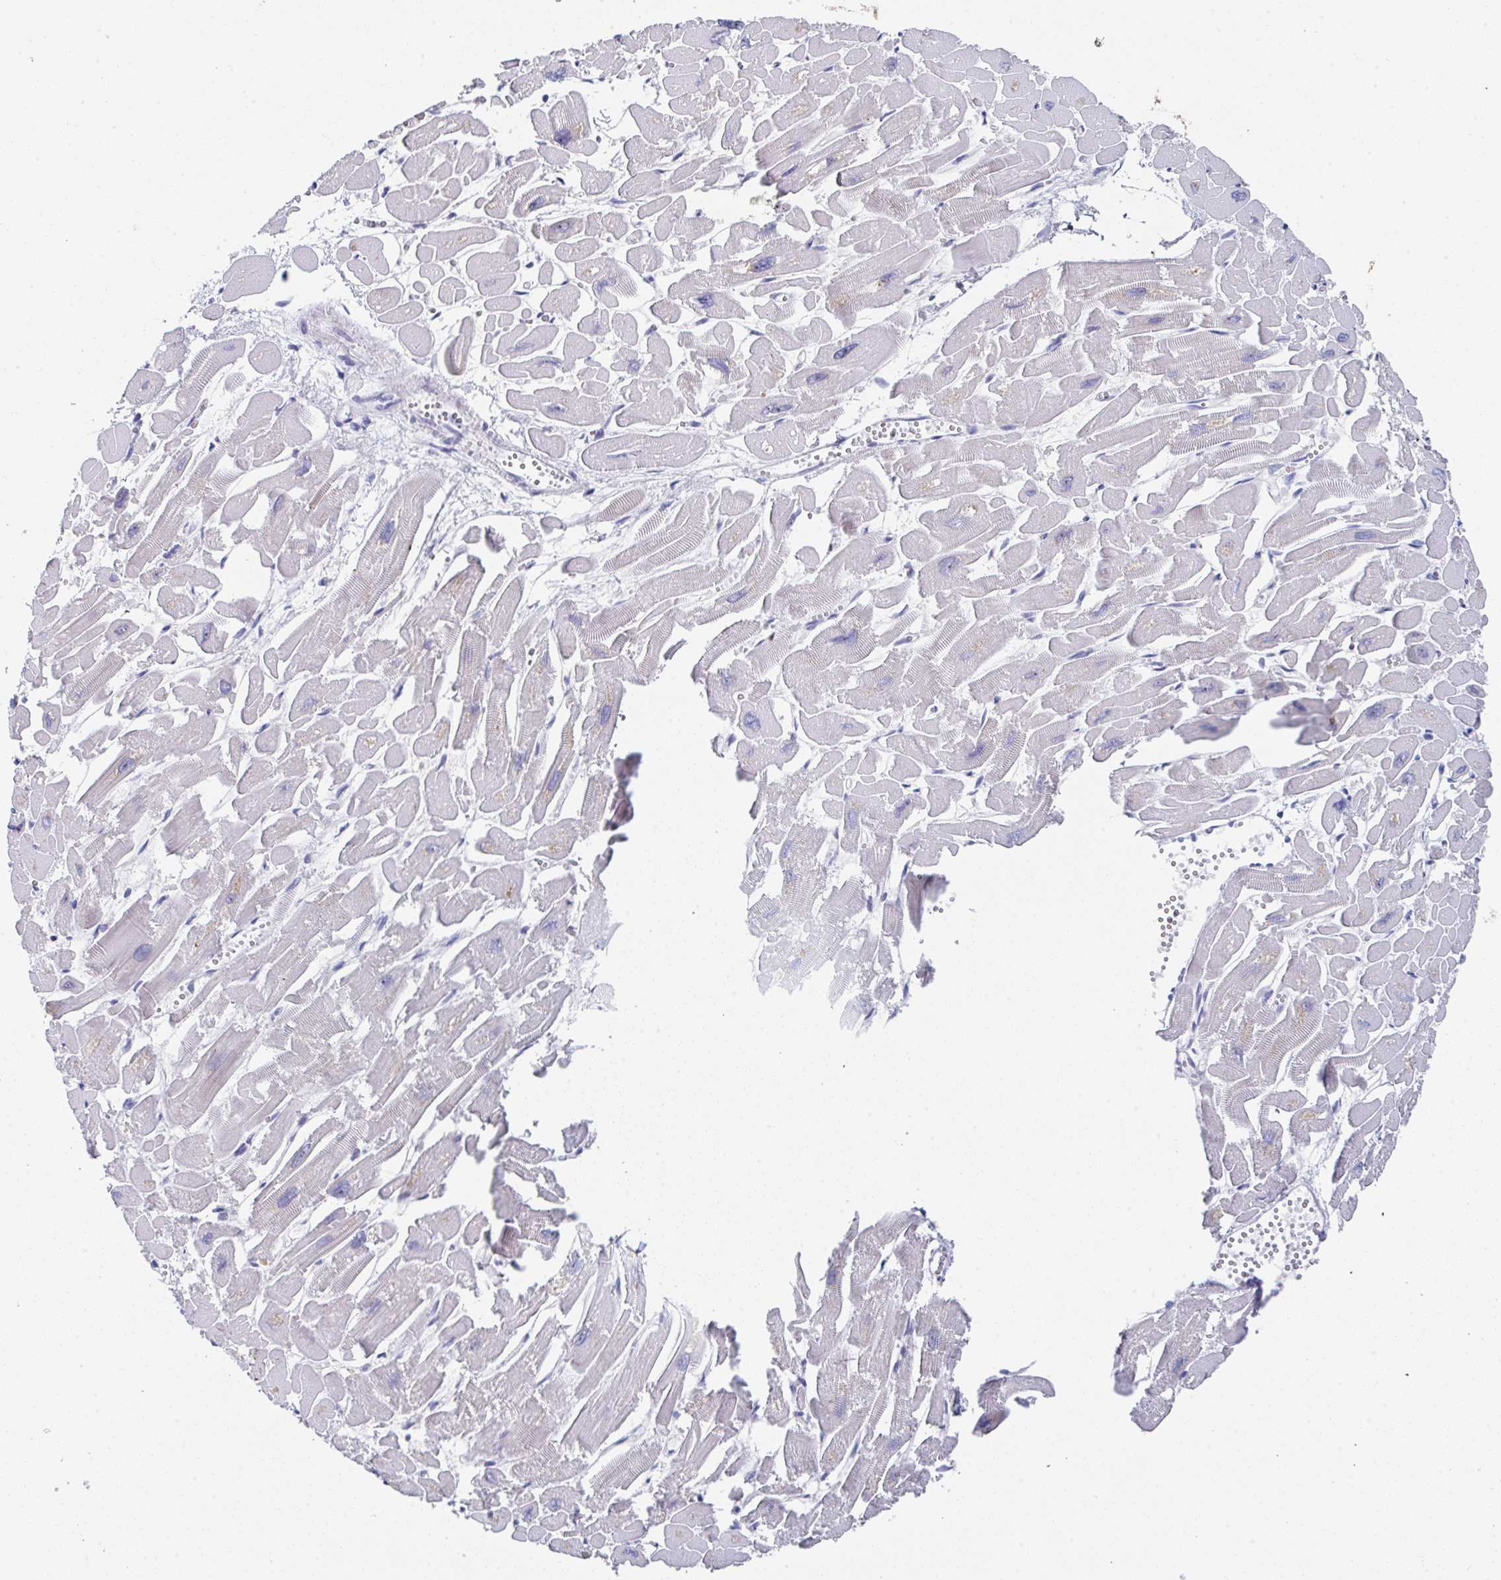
{"staining": {"intensity": "negative", "quantity": "none", "location": "none"}, "tissue": "heart muscle", "cell_type": "Cardiomyocytes", "image_type": "normal", "snomed": [{"axis": "morphology", "description": "Normal tissue, NOS"}, {"axis": "topography", "description": "Heart"}], "caption": "This is an immunohistochemistry (IHC) image of benign heart muscle. There is no expression in cardiomyocytes.", "gene": "TNFRSF8", "patient": {"sex": "male", "age": 54}}